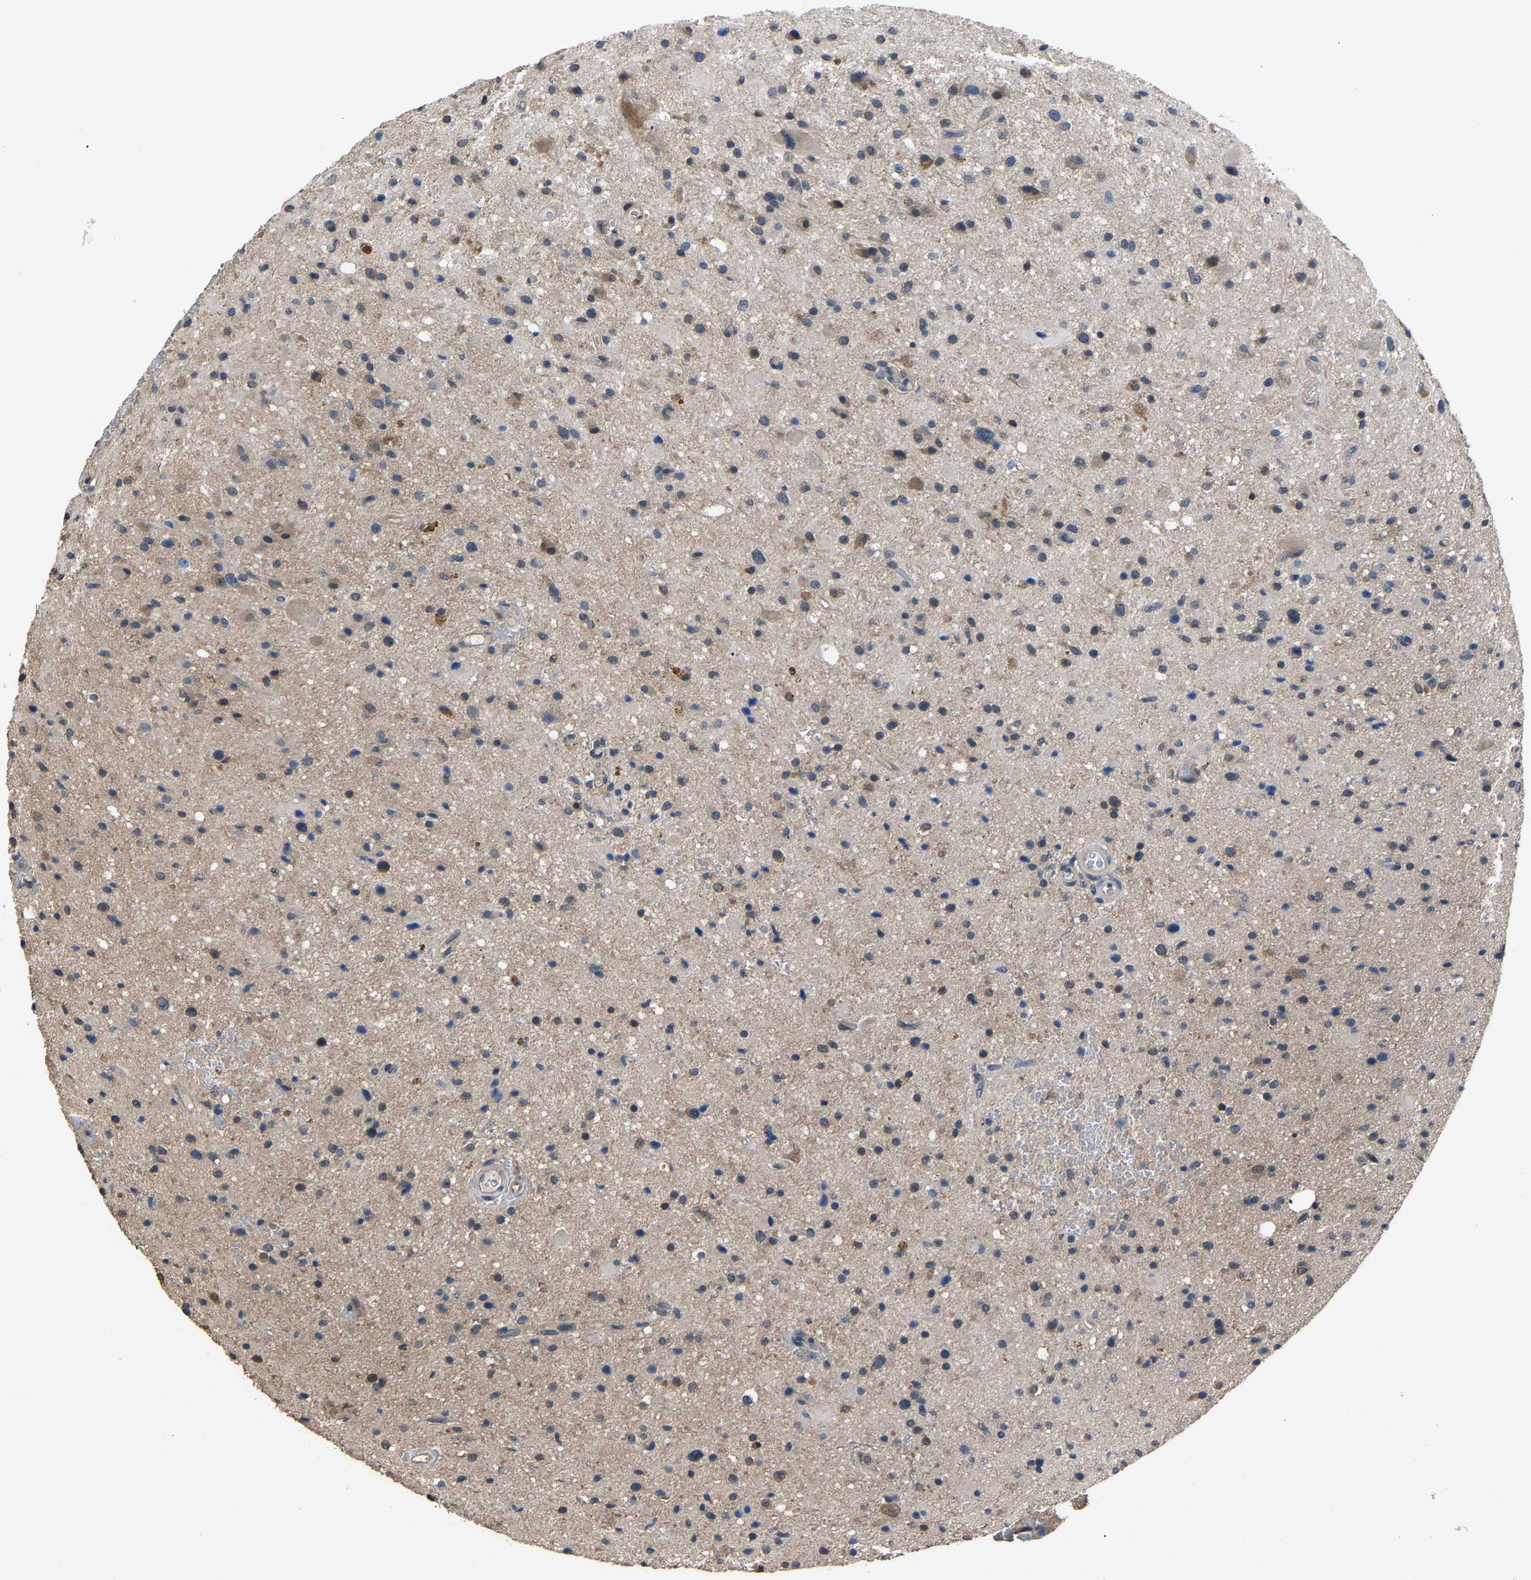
{"staining": {"intensity": "weak", "quantity": "<25%", "location": "cytoplasmic/membranous"}, "tissue": "glioma", "cell_type": "Tumor cells", "image_type": "cancer", "snomed": [{"axis": "morphology", "description": "Glioma, malignant, High grade"}, {"axis": "topography", "description": "Brain"}], "caption": "Tumor cells are negative for protein expression in human glioma.", "gene": "ABCC9", "patient": {"sex": "male", "age": 33}}